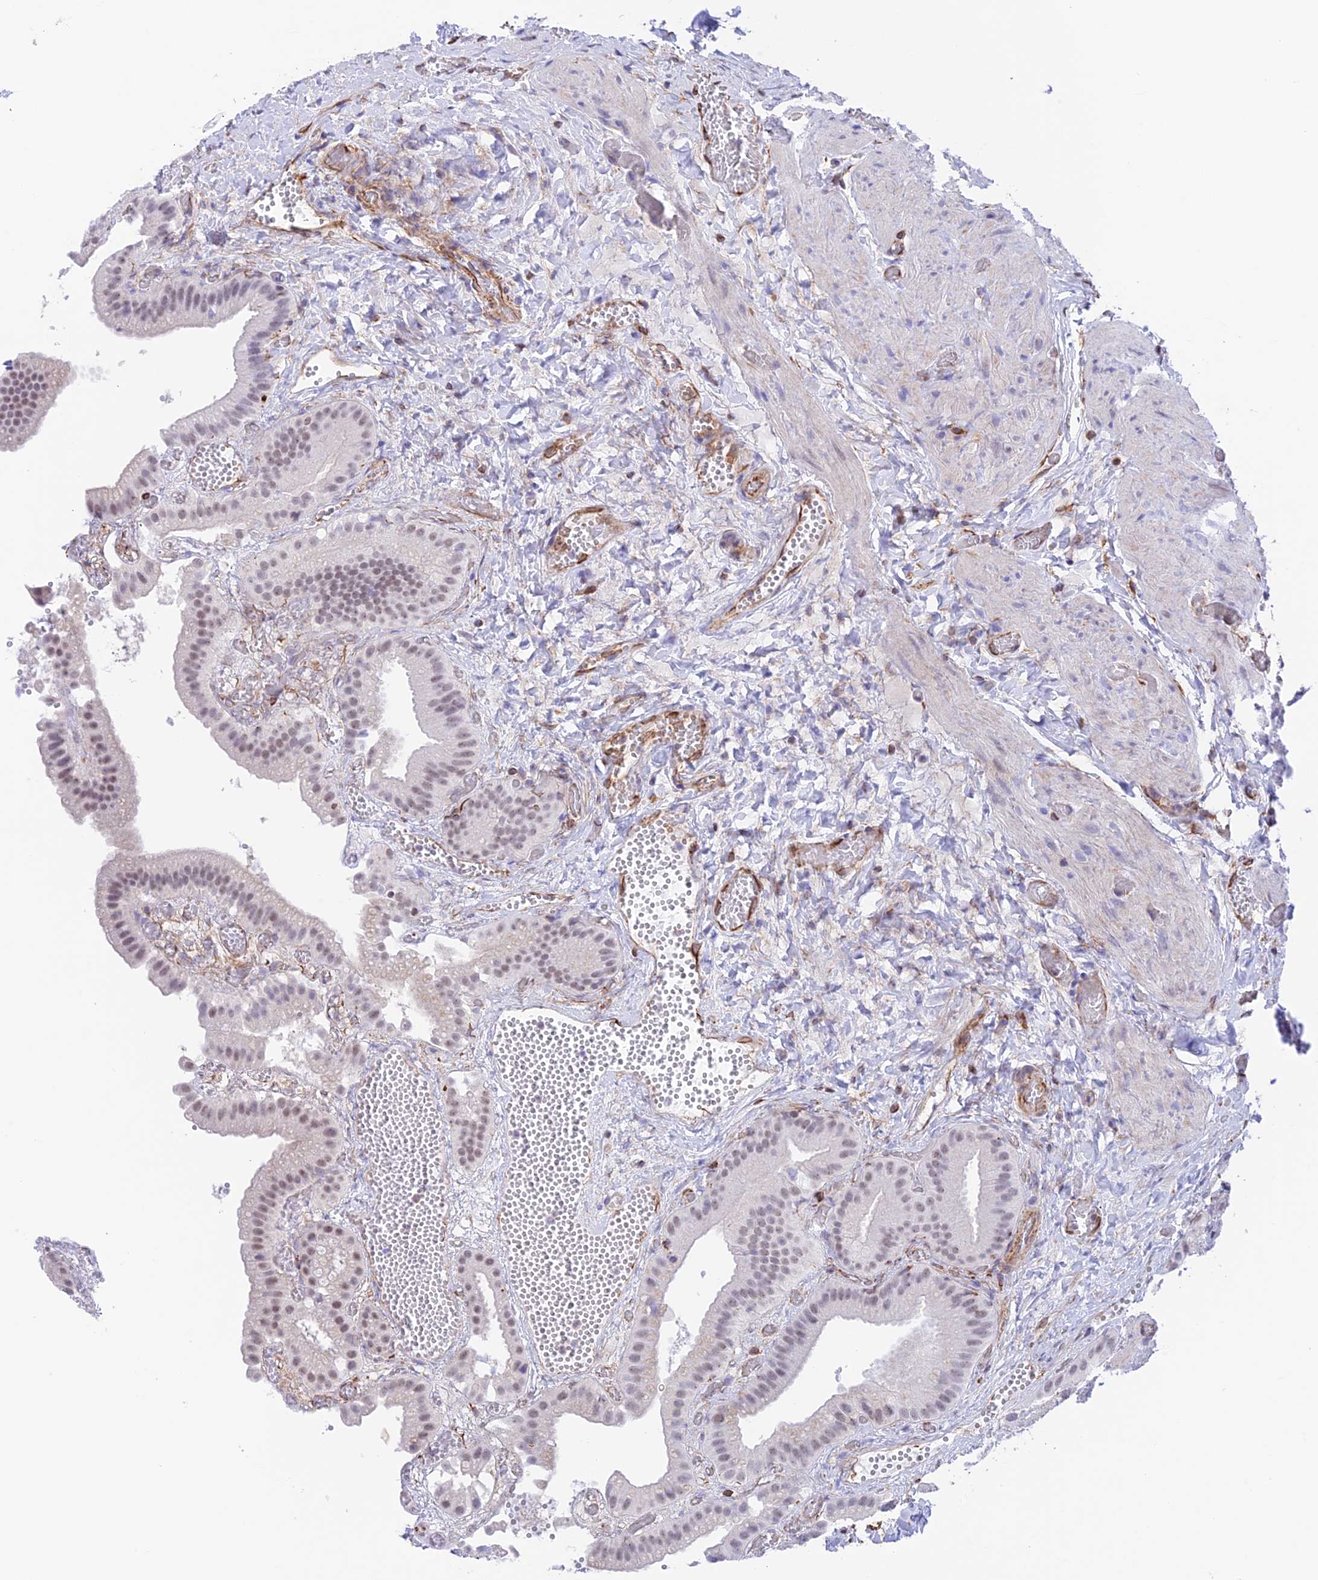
{"staining": {"intensity": "weak", "quantity": "25%-75%", "location": "nuclear"}, "tissue": "gallbladder", "cell_type": "Glandular cells", "image_type": "normal", "snomed": [{"axis": "morphology", "description": "Normal tissue, NOS"}, {"axis": "topography", "description": "Gallbladder"}], "caption": "Gallbladder stained with DAB immunohistochemistry (IHC) demonstrates low levels of weak nuclear expression in approximately 25%-75% of glandular cells.", "gene": "ZNF652", "patient": {"sex": "female", "age": 64}}